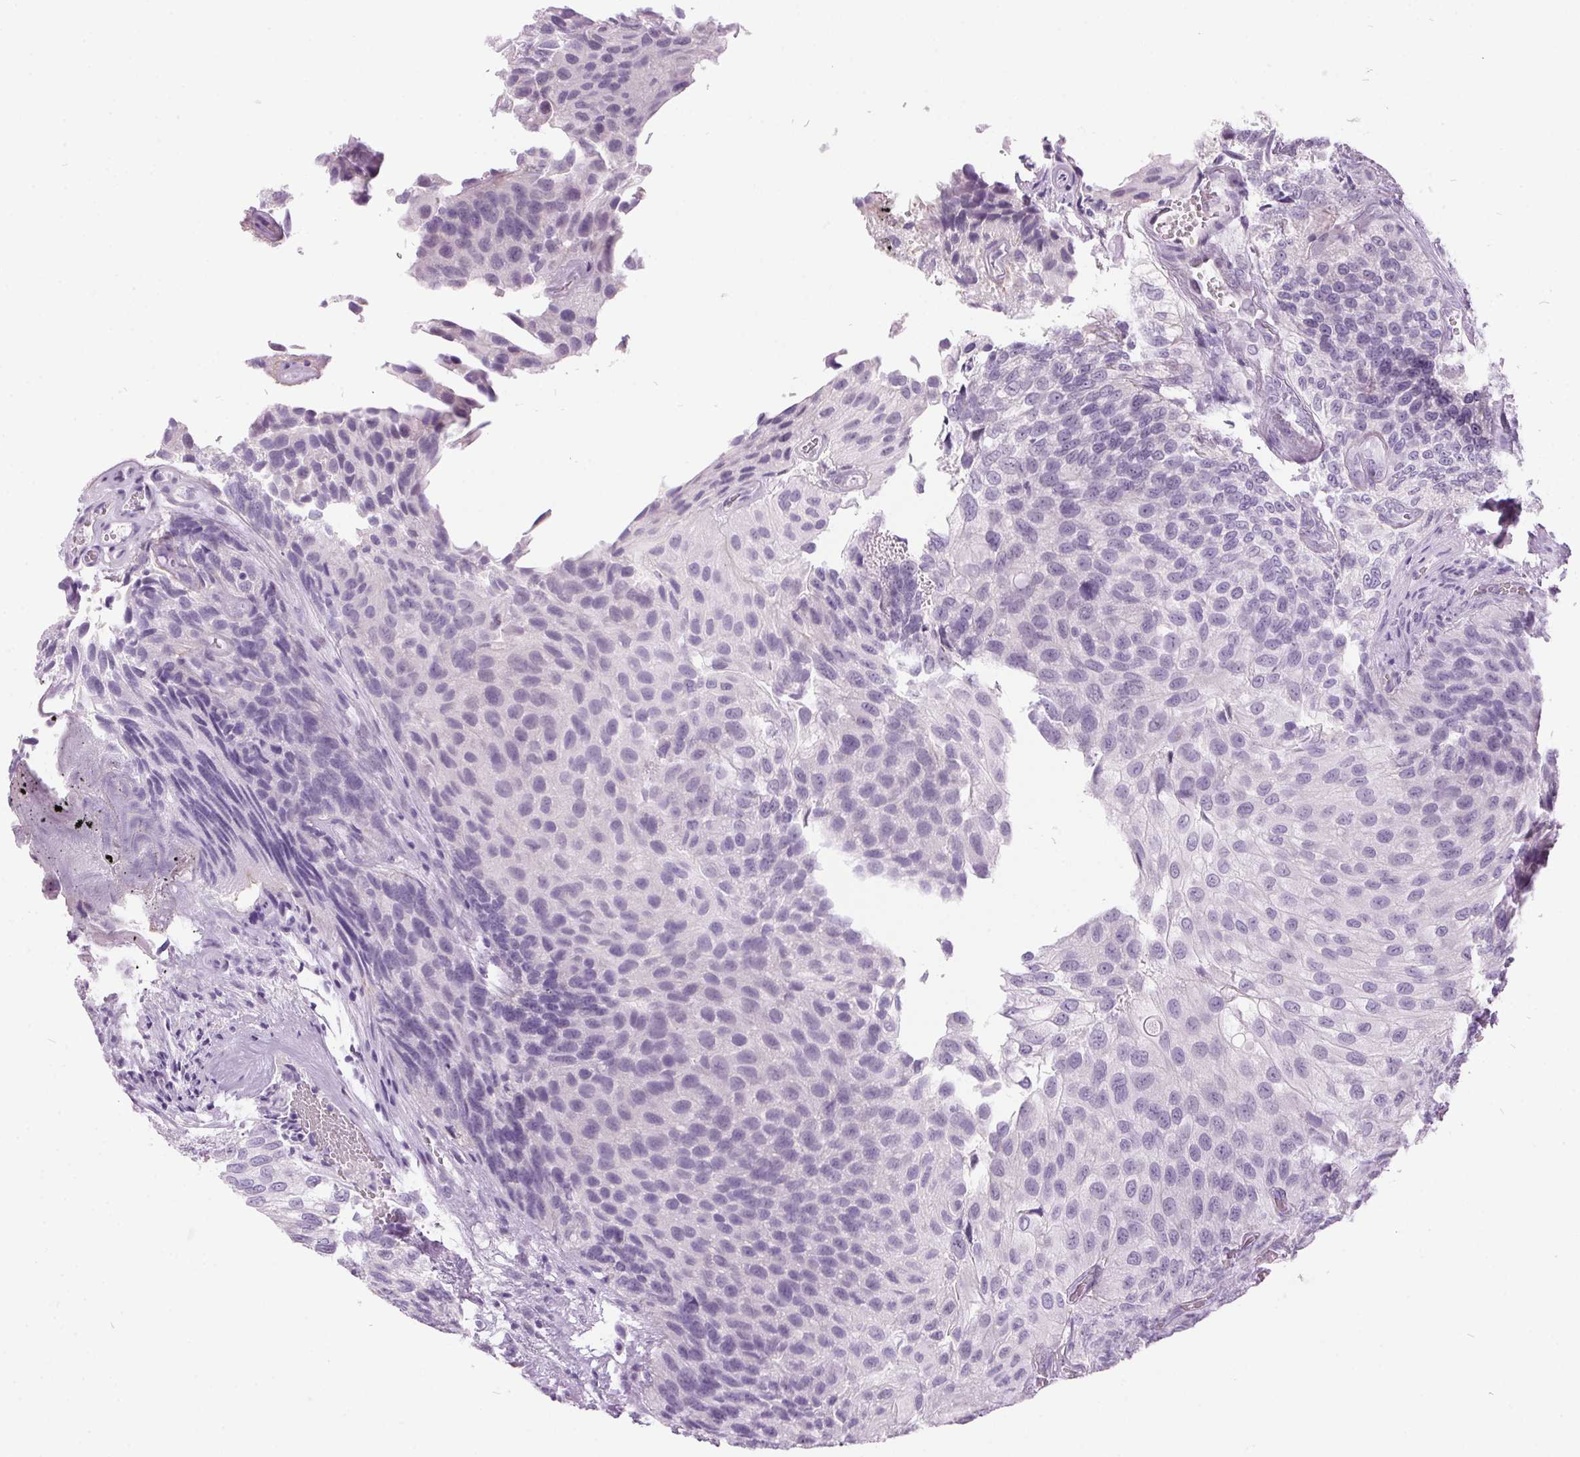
{"staining": {"intensity": "negative", "quantity": "none", "location": "none"}, "tissue": "urothelial cancer", "cell_type": "Tumor cells", "image_type": "cancer", "snomed": [{"axis": "morphology", "description": "Urothelial carcinoma, NOS"}, {"axis": "topography", "description": "Urinary bladder"}], "caption": "DAB (3,3'-diaminobenzidine) immunohistochemical staining of urothelial cancer displays no significant staining in tumor cells.", "gene": "ODAD2", "patient": {"sex": "male", "age": 87}}